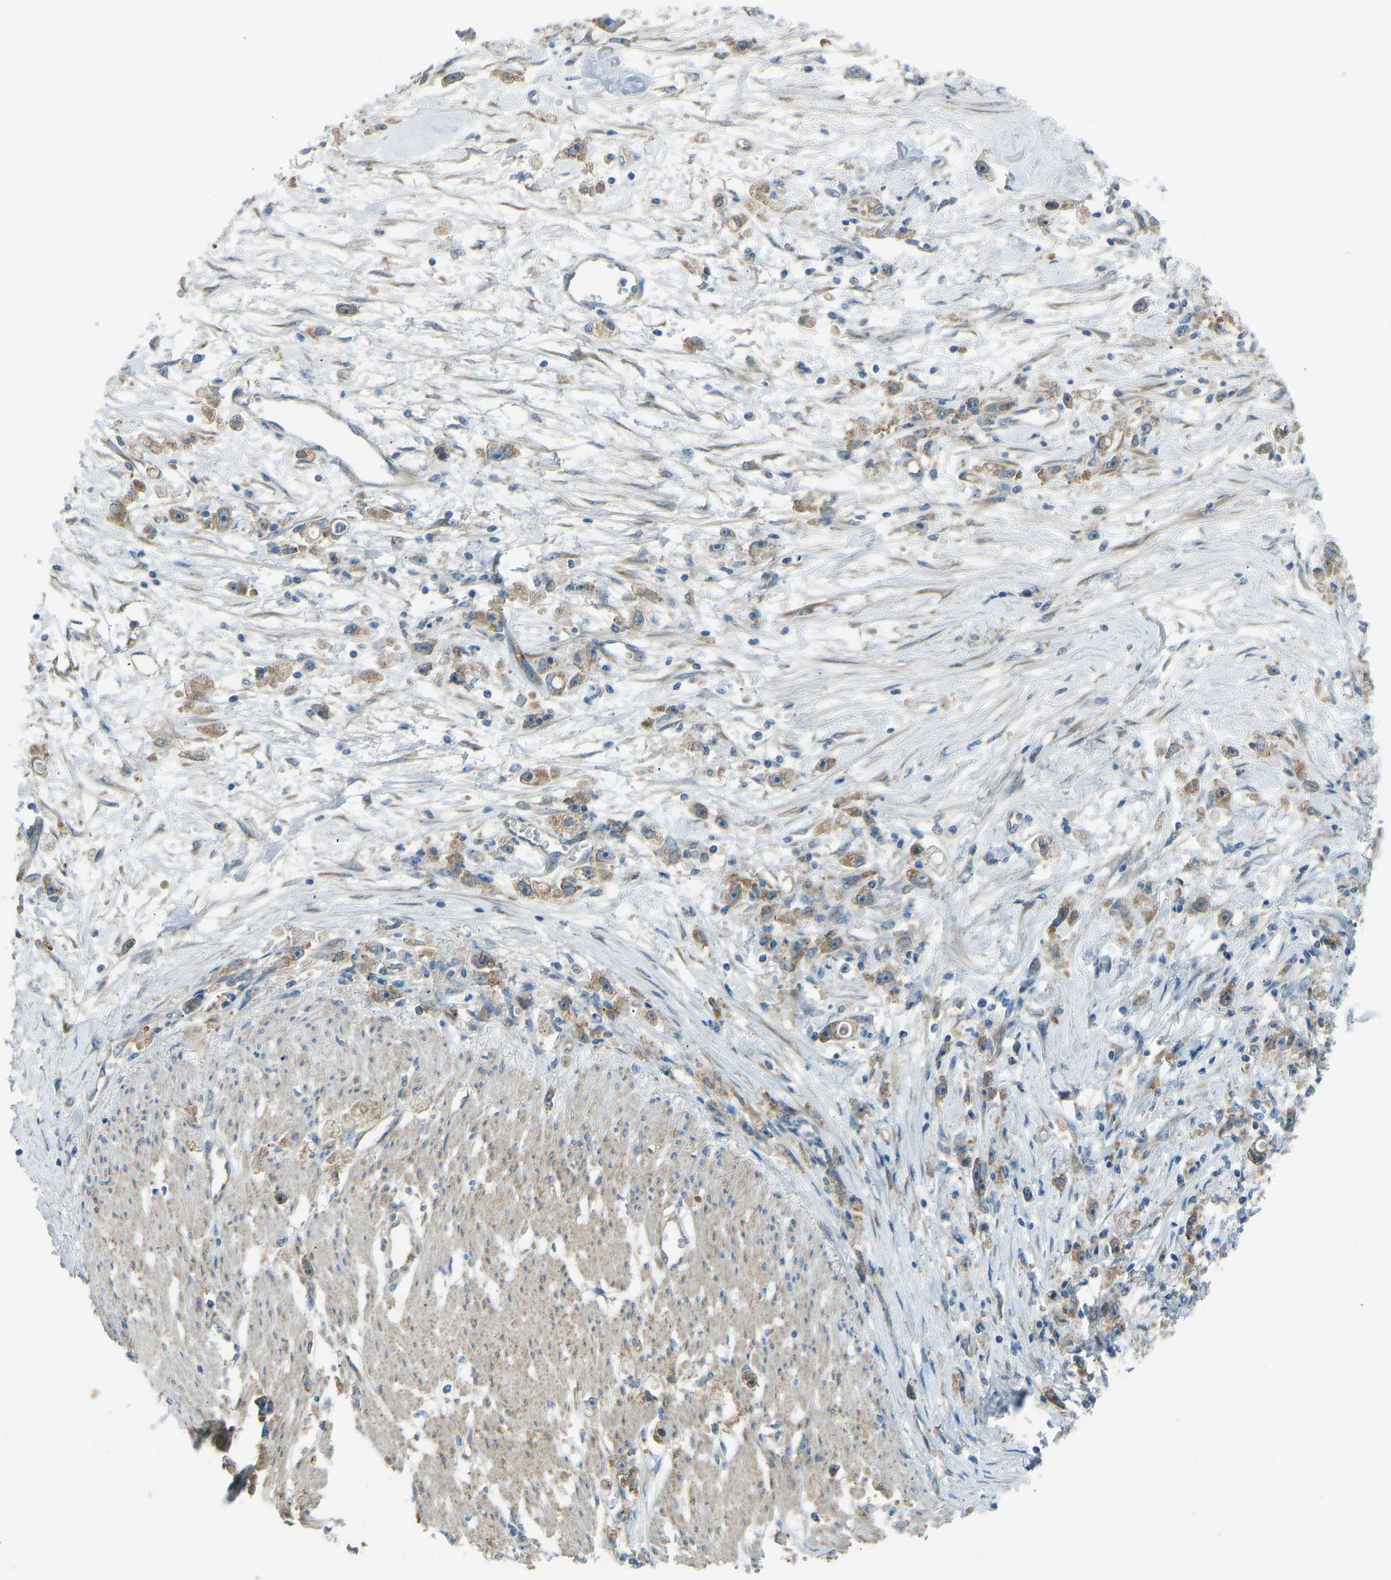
{"staining": {"intensity": "moderate", "quantity": ">75%", "location": "cytoplasmic/membranous"}, "tissue": "stomach cancer", "cell_type": "Tumor cells", "image_type": "cancer", "snomed": [{"axis": "morphology", "description": "Adenocarcinoma, NOS"}, {"axis": "topography", "description": "Stomach"}], "caption": "Brown immunohistochemical staining in stomach cancer (adenocarcinoma) displays moderate cytoplasmic/membranous positivity in about >75% of tumor cells.", "gene": "STAU2", "patient": {"sex": "female", "age": 59}}